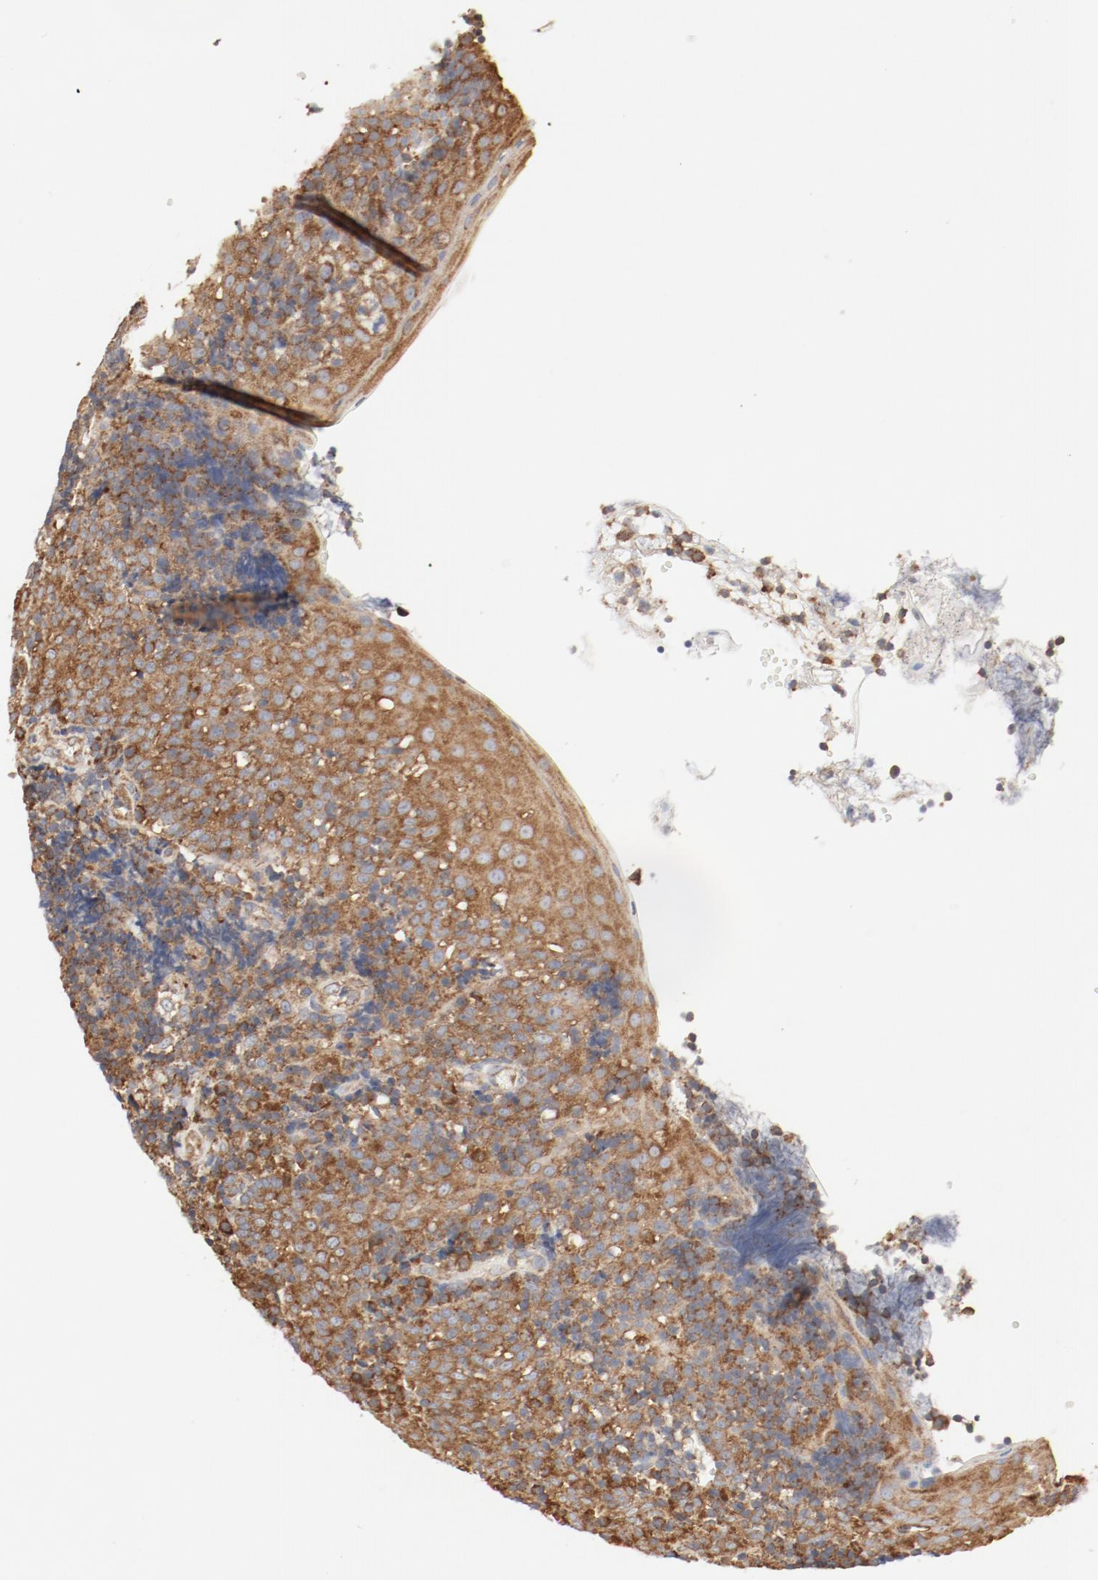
{"staining": {"intensity": "moderate", "quantity": ">75%", "location": "cytoplasmic/membranous"}, "tissue": "tonsil", "cell_type": "Germinal center cells", "image_type": "normal", "snomed": [{"axis": "morphology", "description": "Normal tissue, NOS"}, {"axis": "topography", "description": "Tonsil"}], "caption": "Germinal center cells show moderate cytoplasmic/membranous staining in approximately >75% of cells in benign tonsil.", "gene": "RPS6", "patient": {"sex": "female", "age": 40}}